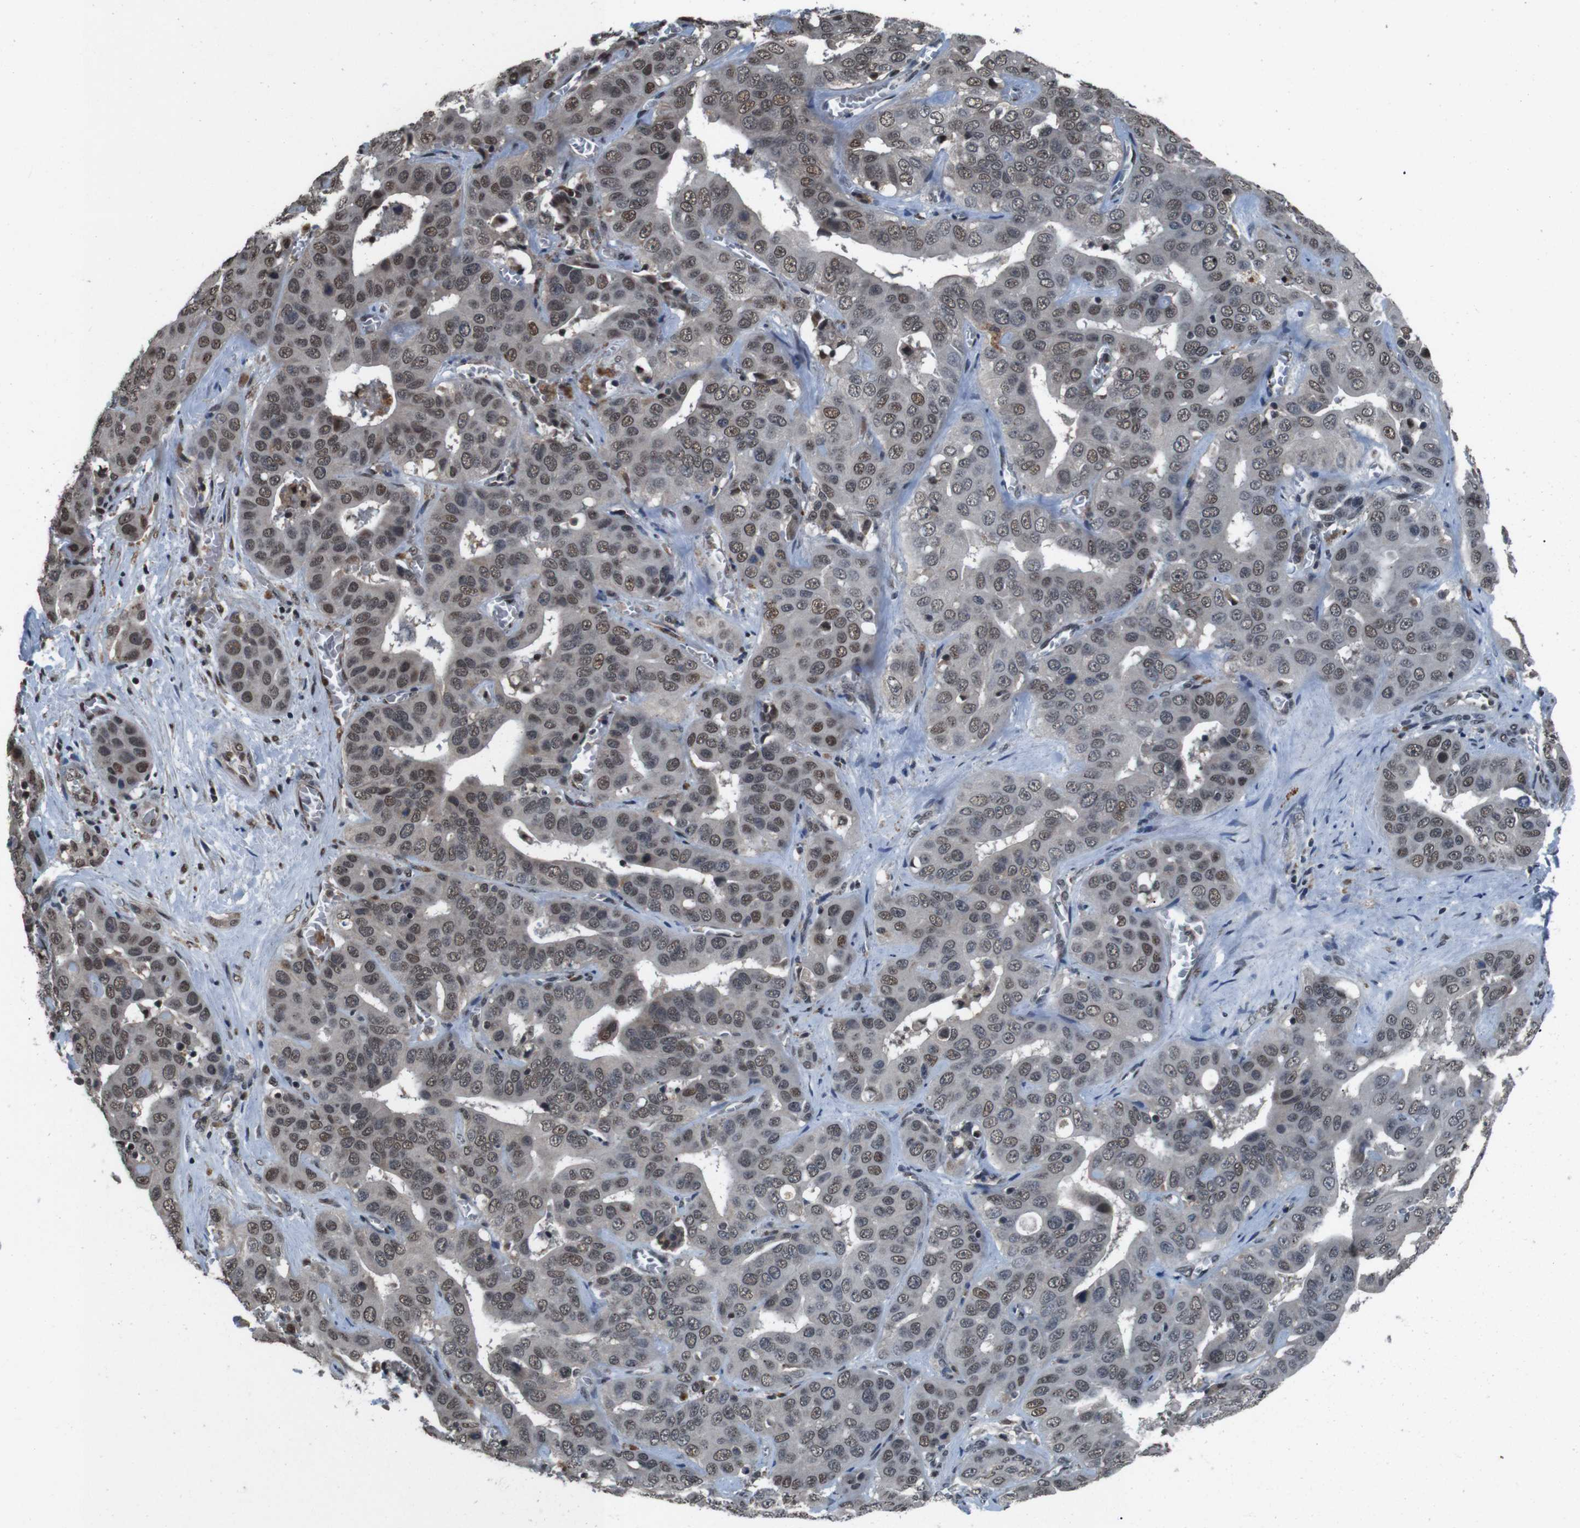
{"staining": {"intensity": "moderate", "quantity": "25%-75%", "location": "nuclear"}, "tissue": "liver cancer", "cell_type": "Tumor cells", "image_type": "cancer", "snomed": [{"axis": "morphology", "description": "Cholangiocarcinoma"}, {"axis": "topography", "description": "Liver"}], "caption": "Protein staining of liver cancer (cholangiocarcinoma) tissue displays moderate nuclear expression in about 25%-75% of tumor cells.", "gene": "NR4A2", "patient": {"sex": "female", "age": 52}}